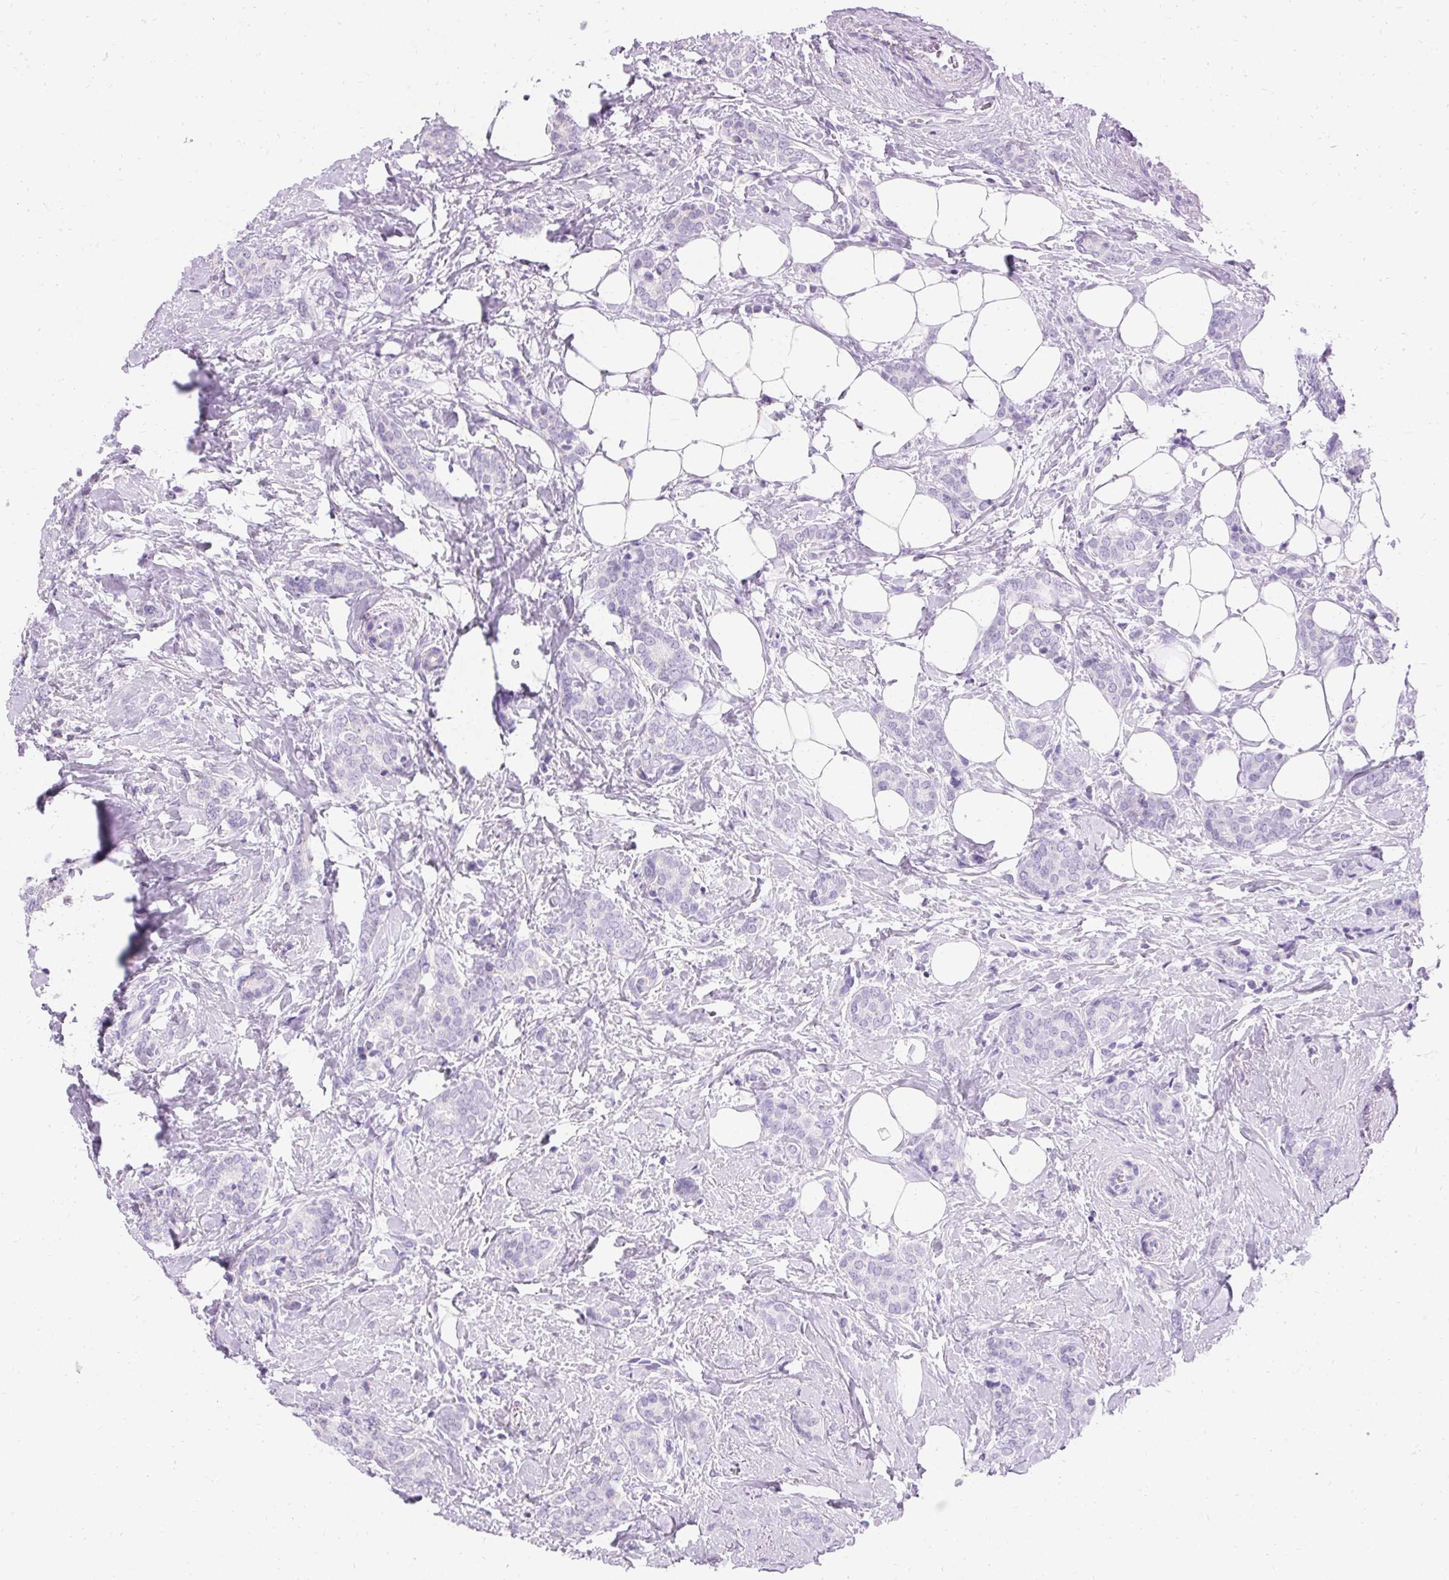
{"staining": {"intensity": "negative", "quantity": "none", "location": "none"}, "tissue": "breast cancer", "cell_type": "Tumor cells", "image_type": "cancer", "snomed": [{"axis": "morphology", "description": "Normal tissue, NOS"}, {"axis": "morphology", "description": "Duct carcinoma"}, {"axis": "topography", "description": "Breast"}], "caption": "Tumor cells are negative for brown protein staining in breast cancer. (Stains: DAB (3,3'-diaminobenzidine) immunohistochemistry with hematoxylin counter stain, Microscopy: brightfield microscopy at high magnification).", "gene": "ASGR2", "patient": {"sex": "female", "age": 77}}